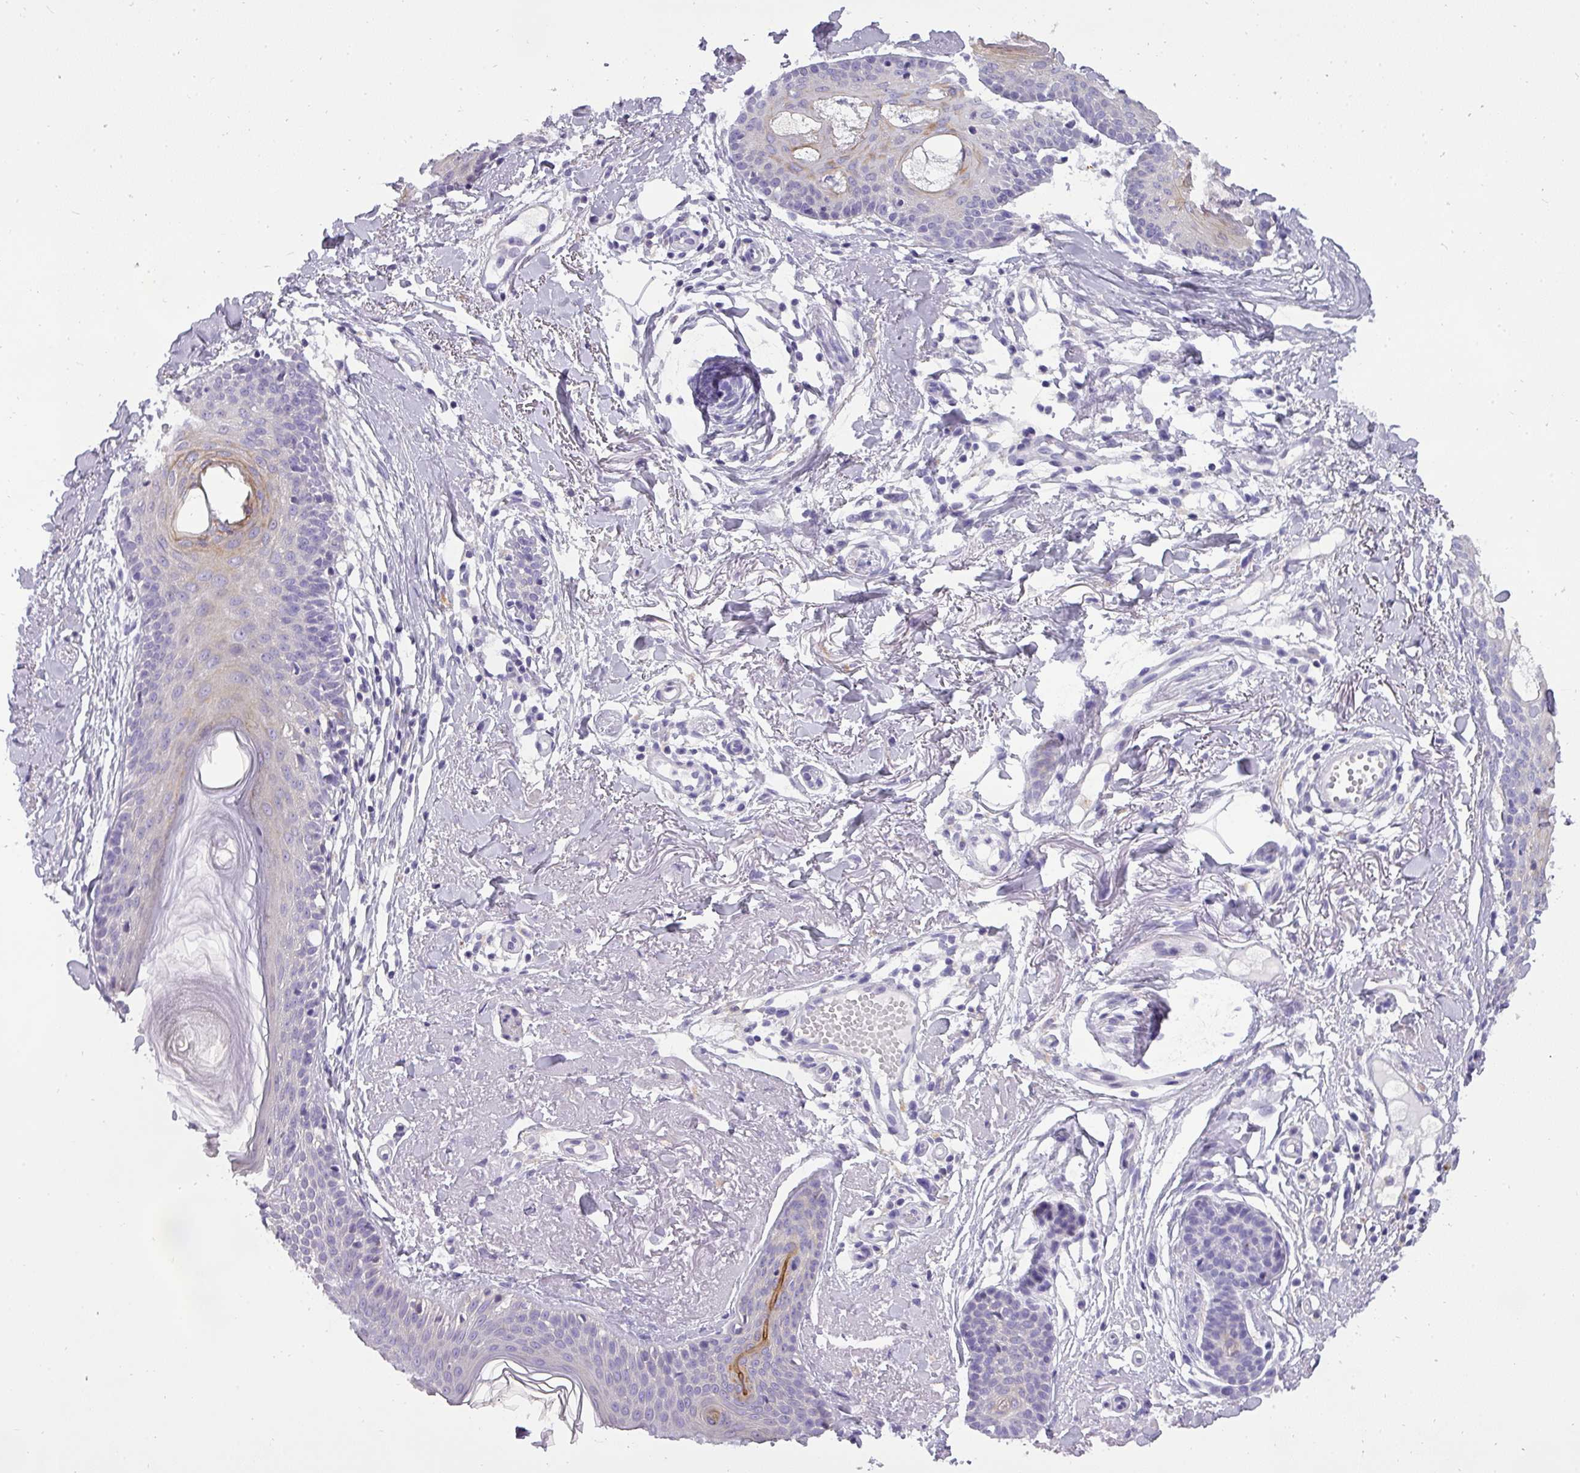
{"staining": {"intensity": "negative", "quantity": "none", "location": "none"}, "tissue": "skin cancer", "cell_type": "Tumor cells", "image_type": "cancer", "snomed": [{"axis": "morphology", "description": "Basal cell carcinoma"}, {"axis": "topography", "description": "Skin"}], "caption": "This is a image of immunohistochemistry staining of basal cell carcinoma (skin), which shows no positivity in tumor cells.", "gene": "ATP6V1D", "patient": {"sex": "female", "age": 61}}